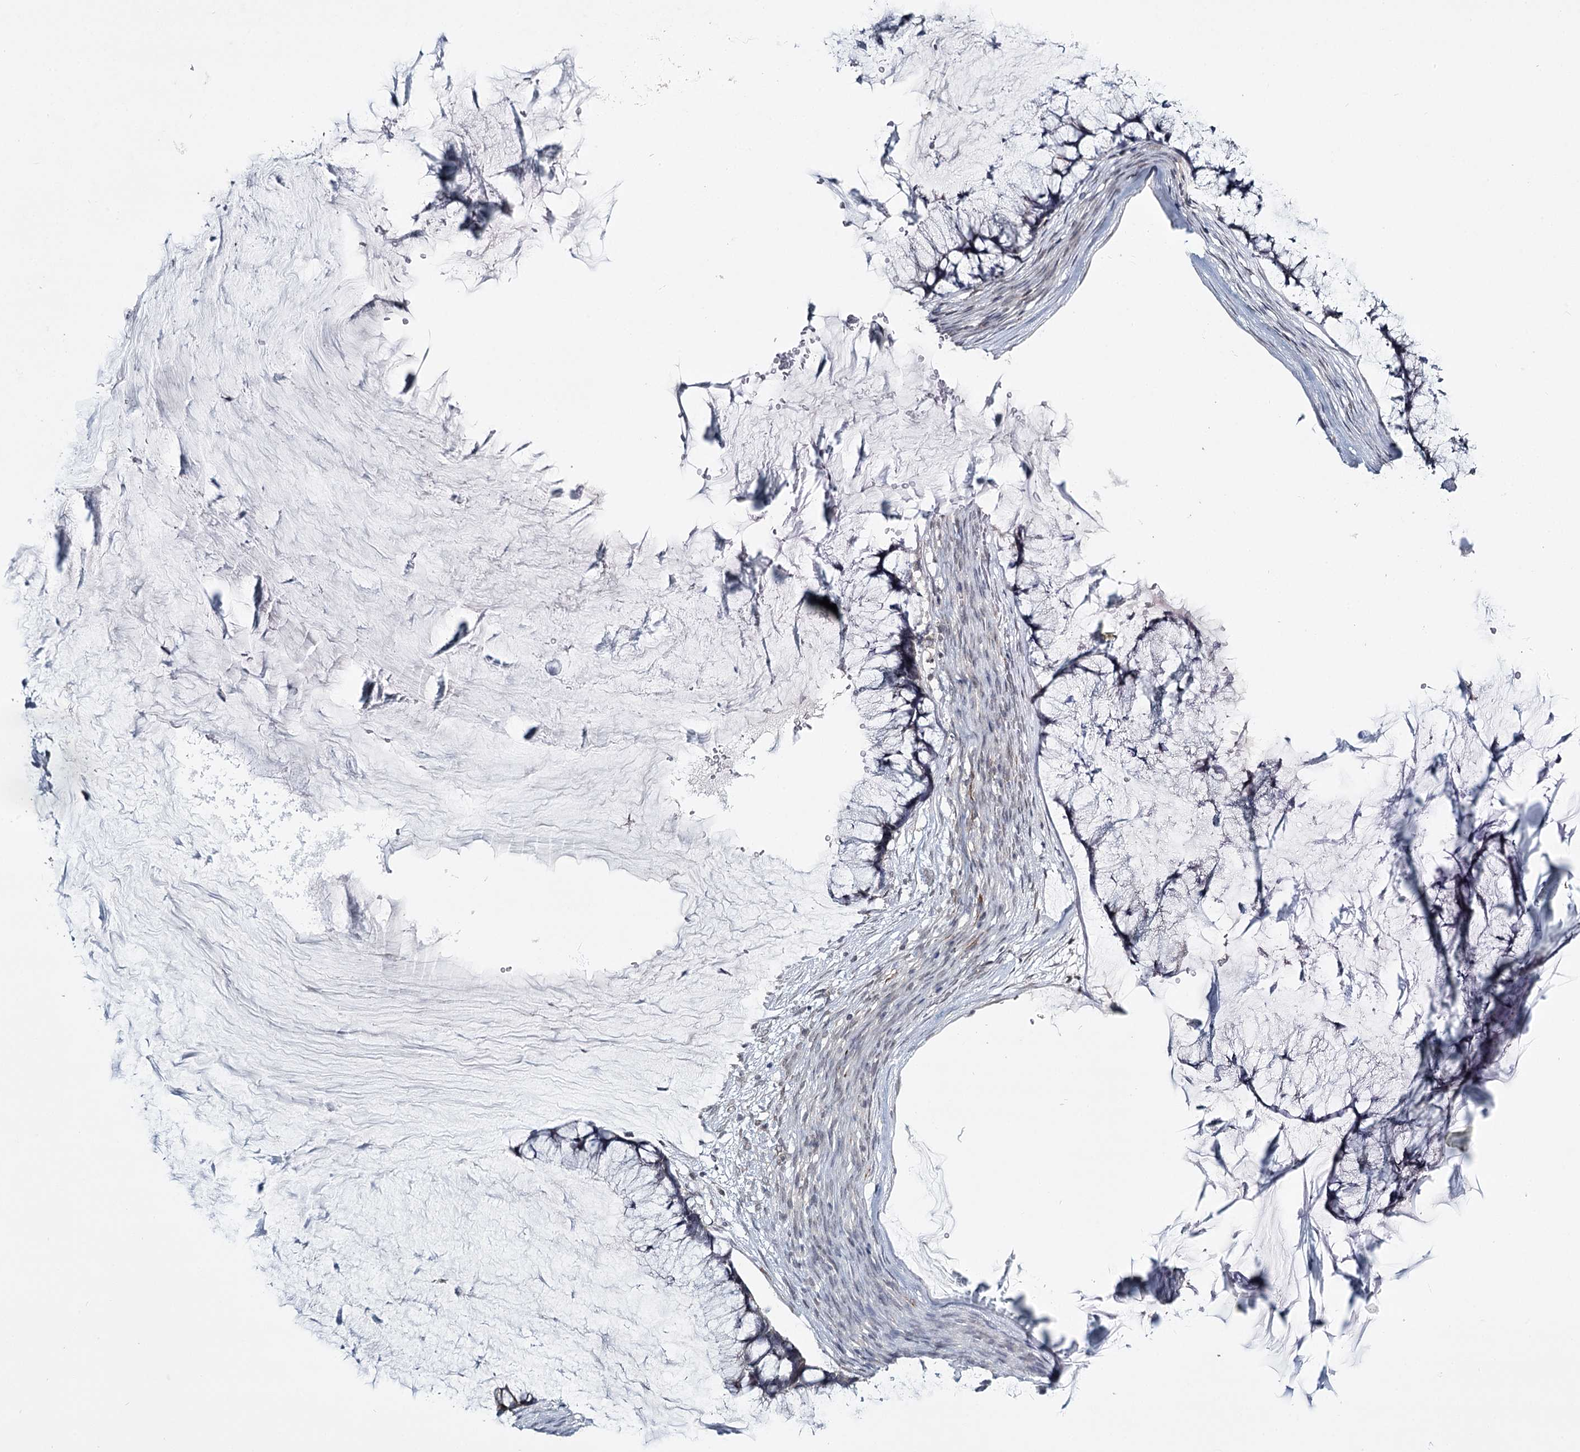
{"staining": {"intensity": "negative", "quantity": "none", "location": "none"}, "tissue": "ovarian cancer", "cell_type": "Tumor cells", "image_type": "cancer", "snomed": [{"axis": "morphology", "description": "Cystadenocarcinoma, mucinous, NOS"}, {"axis": "topography", "description": "Ovary"}], "caption": "DAB (3,3'-diaminobenzidine) immunohistochemical staining of human ovarian cancer (mucinous cystadenocarcinoma) shows no significant expression in tumor cells.", "gene": "TMEM70", "patient": {"sex": "female", "age": 42}}